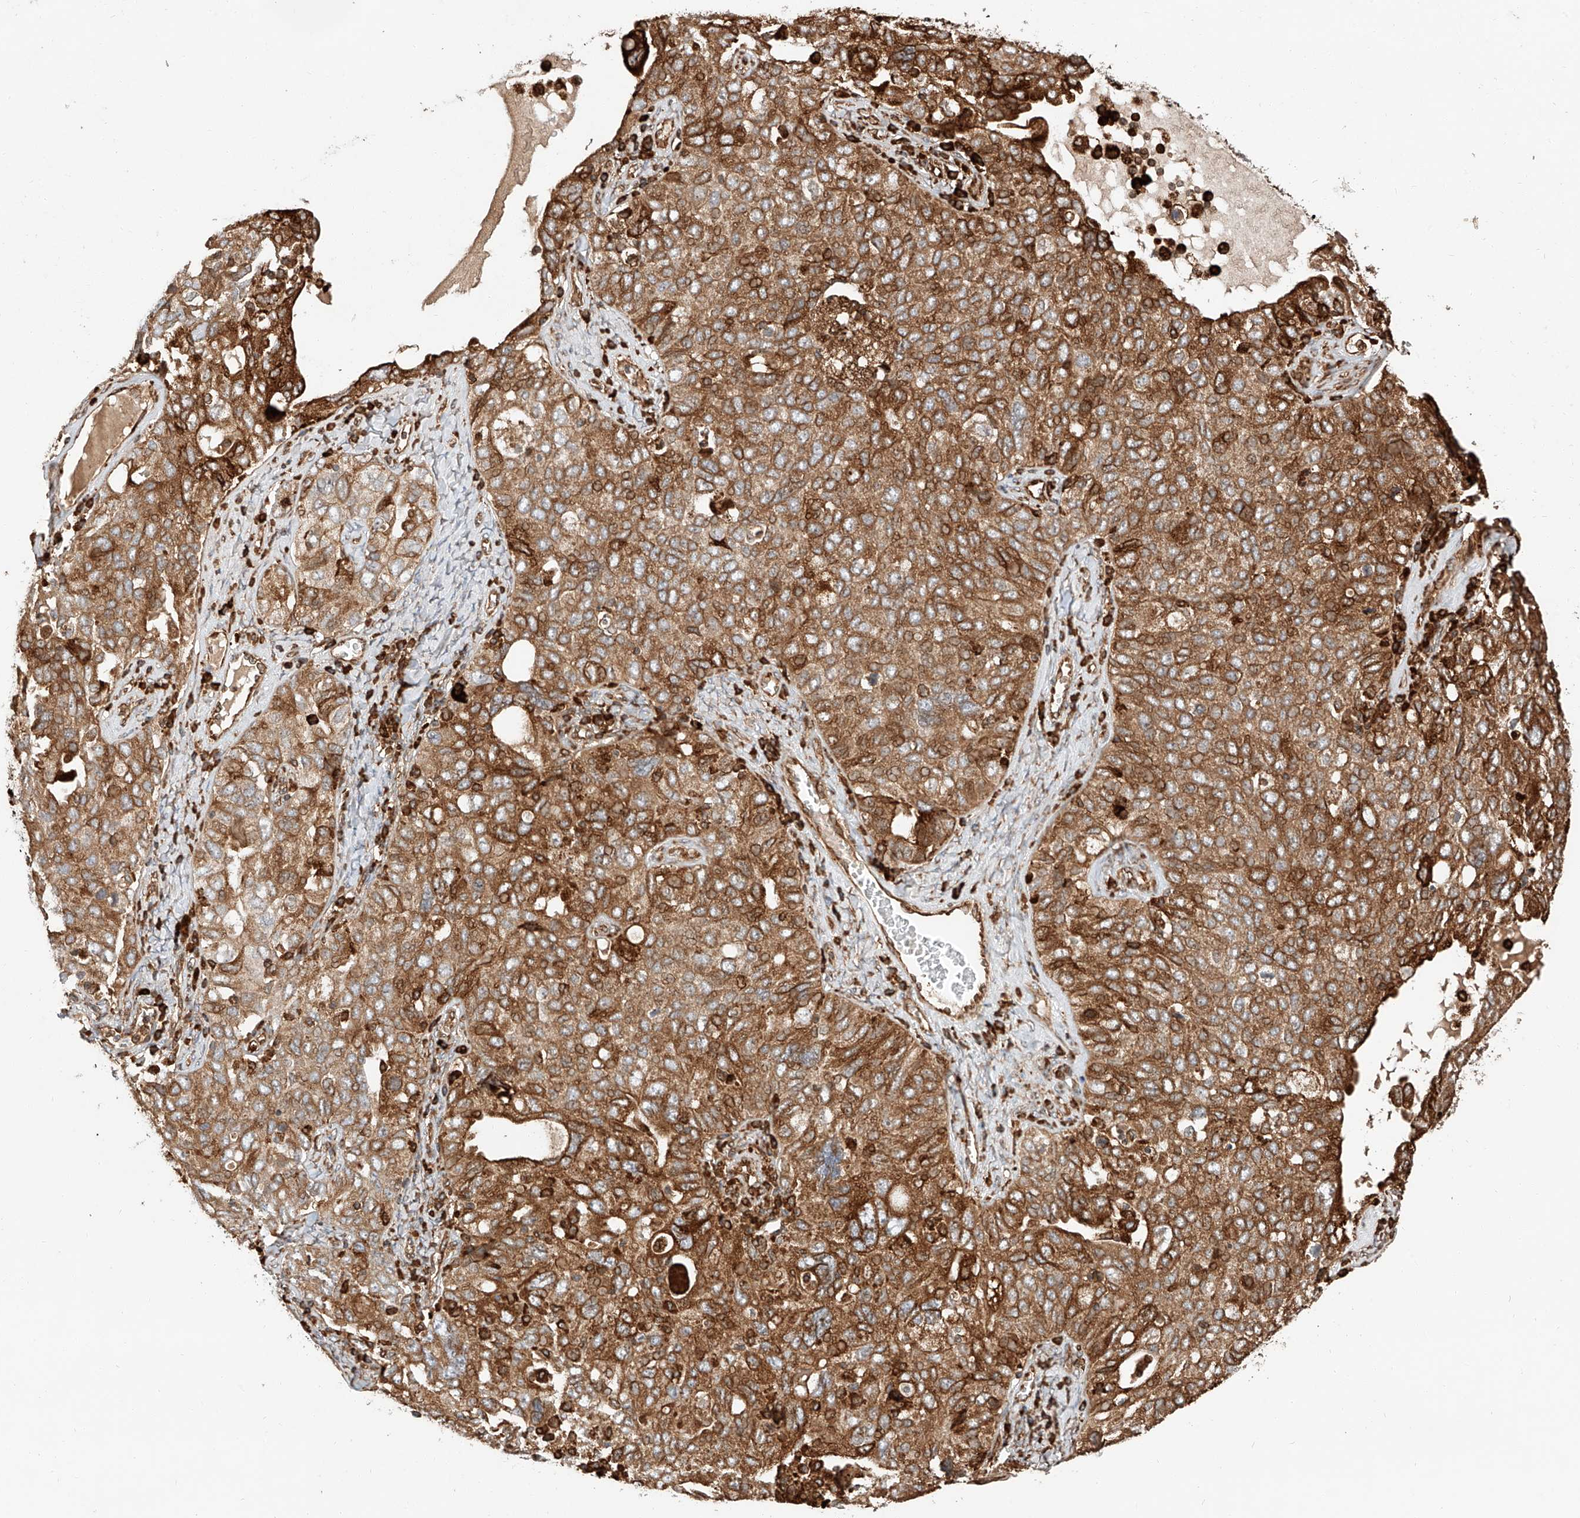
{"staining": {"intensity": "strong", "quantity": ">75%", "location": "cytoplasmic/membranous"}, "tissue": "ovarian cancer", "cell_type": "Tumor cells", "image_type": "cancer", "snomed": [{"axis": "morphology", "description": "Carcinoma, endometroid"}, {"axis": "topography", "description": "Ovary"}], "caption": "This is an image of IHC staining of ovarian cancer, which shows strong positivity in the cytoplasmic/membranous of tumor cells.", "gene": "ZNF84", "patient": {"sex": "female", "age": 62}}